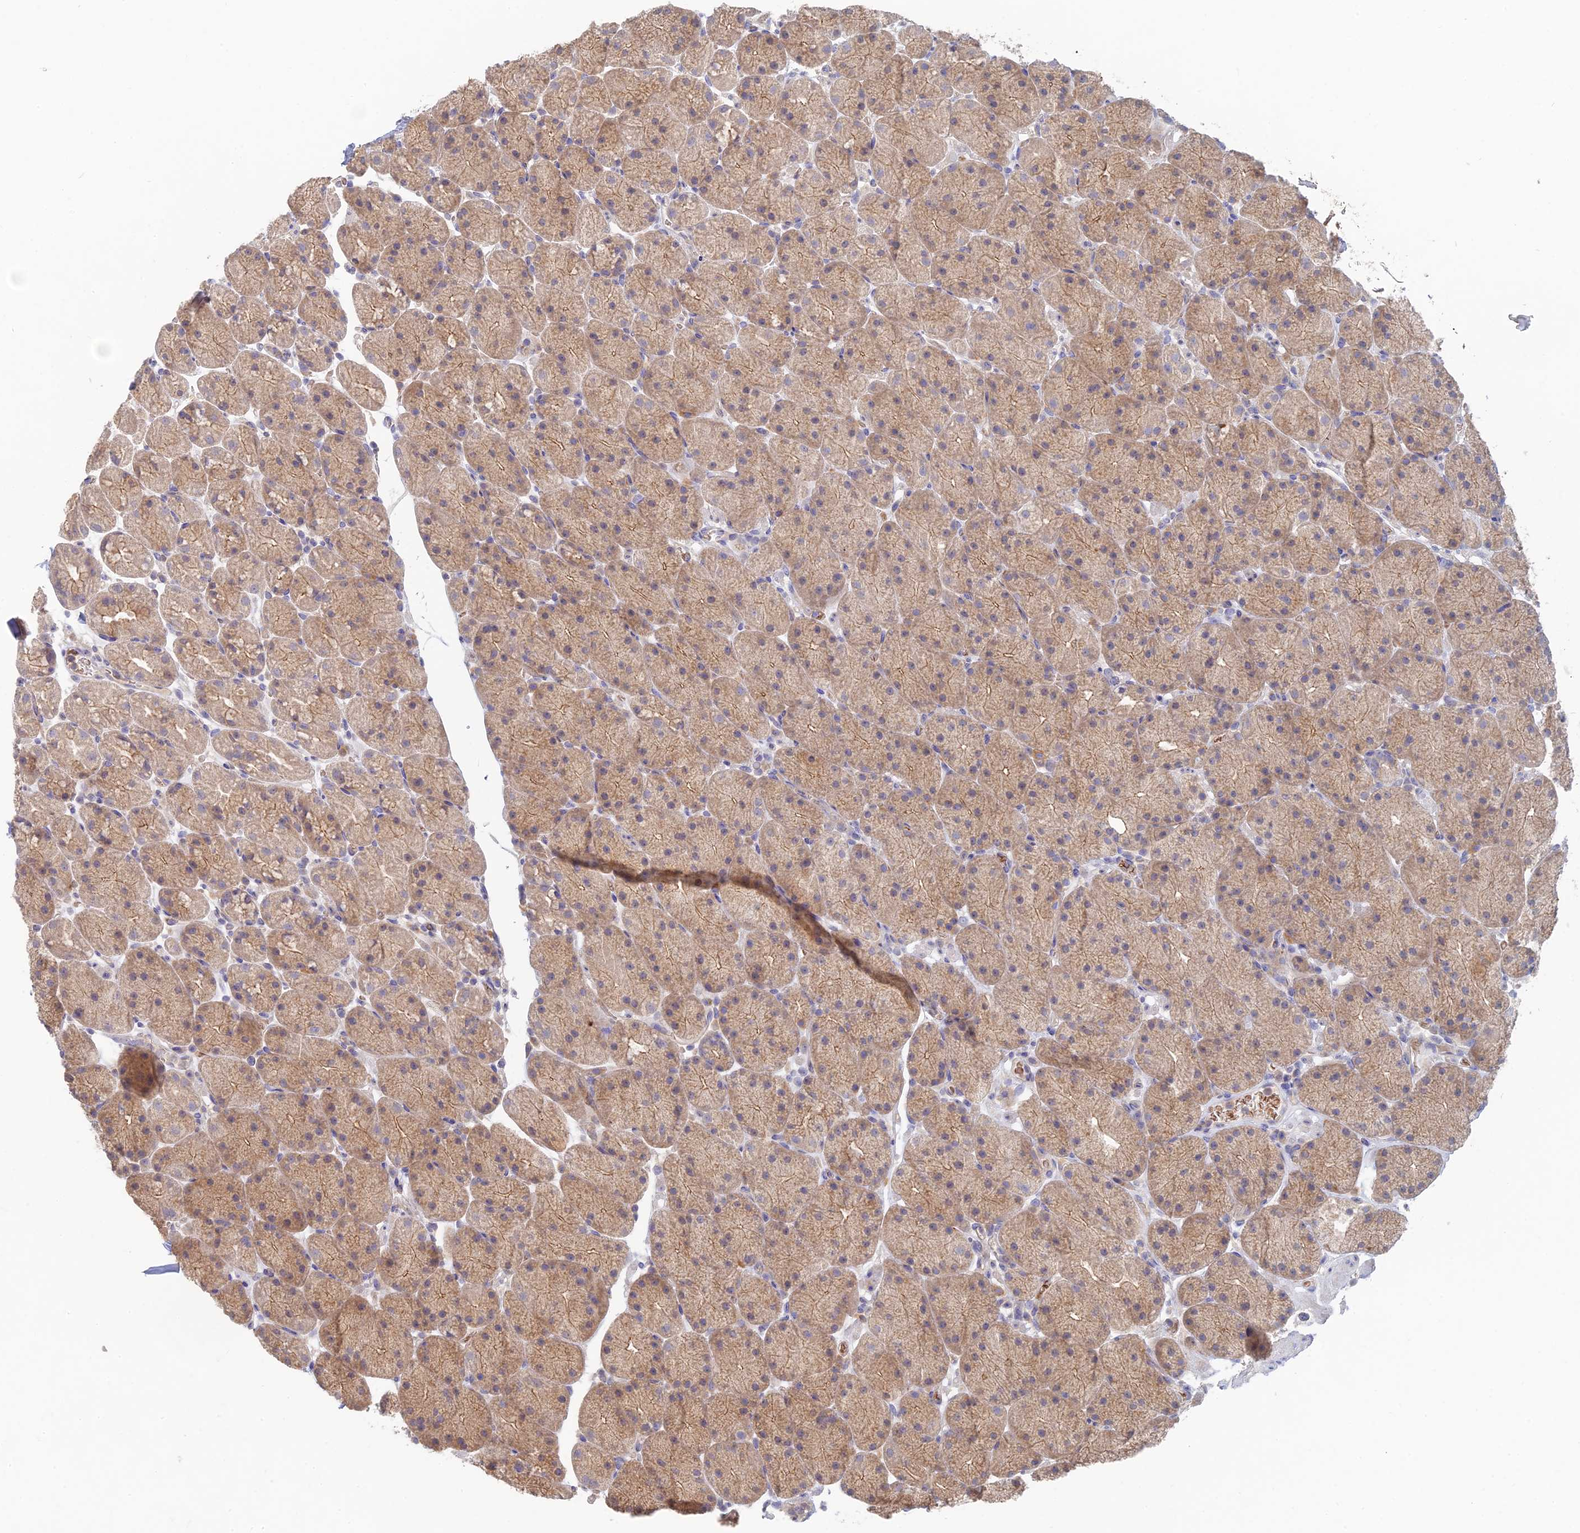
{"staining": {"intensity": "moderate", "quantity": "25%-75%", "location": "cytoplasmic/membranous"}, "tissue": "stomach", "cell_type": "Glandular cells", "image_type": "normal", "snomed": [{"axis": "morphology", "description": "Normal tissue, NOS"}, {"axis": "topography", "description": "Stomach, upper"}, {"axis": "topography", "description": "Stomach, lower"}], "caption": "A medium amount of moderate cytoplasmic/membranous positivity is appreciated in about 25%-75% of glandular cells in benign stomach.", "gene": "ARRDC1", "patient": {"sex": "male", "age": 67}}